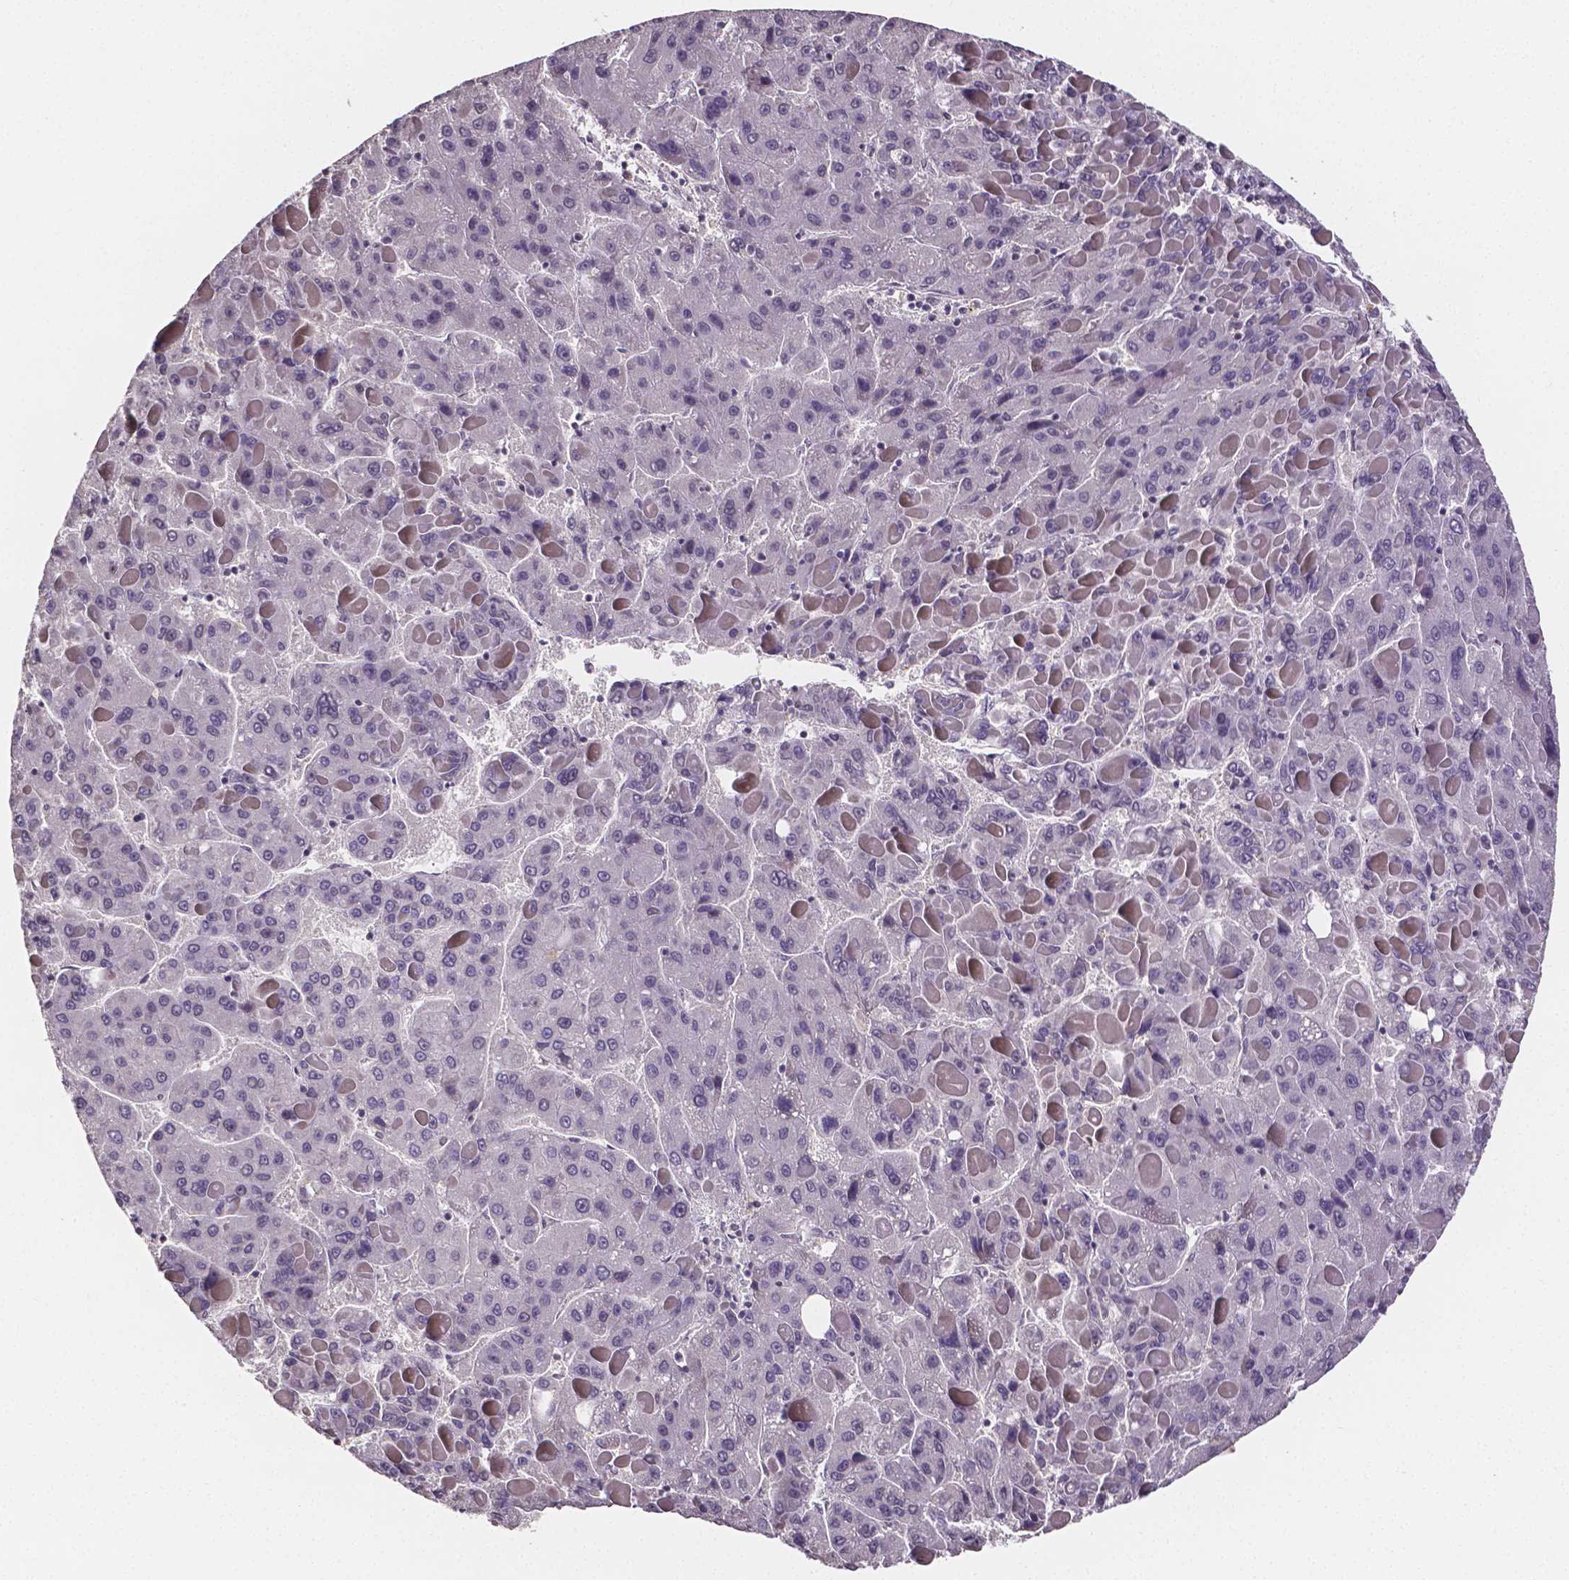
{"staining": {"intensity": "negative", "quantity": "none", "location": "none"}, "tissue": "liver cancer", "cell_type": "Tumor cells", "image_type": "cancer", "snomed": [{"axis": "morphology", "description": "Carcinoma, Hepatocellular, NOS"}, {"axis": "topography", "description": "Liver"}], "caption": "A photomicrograph of human liver cancer (hepatocellular carcinoma) is negative for staining in tumor cells.", "gene": "NRGN", "patient": {"sex": "female", "age": 82}}